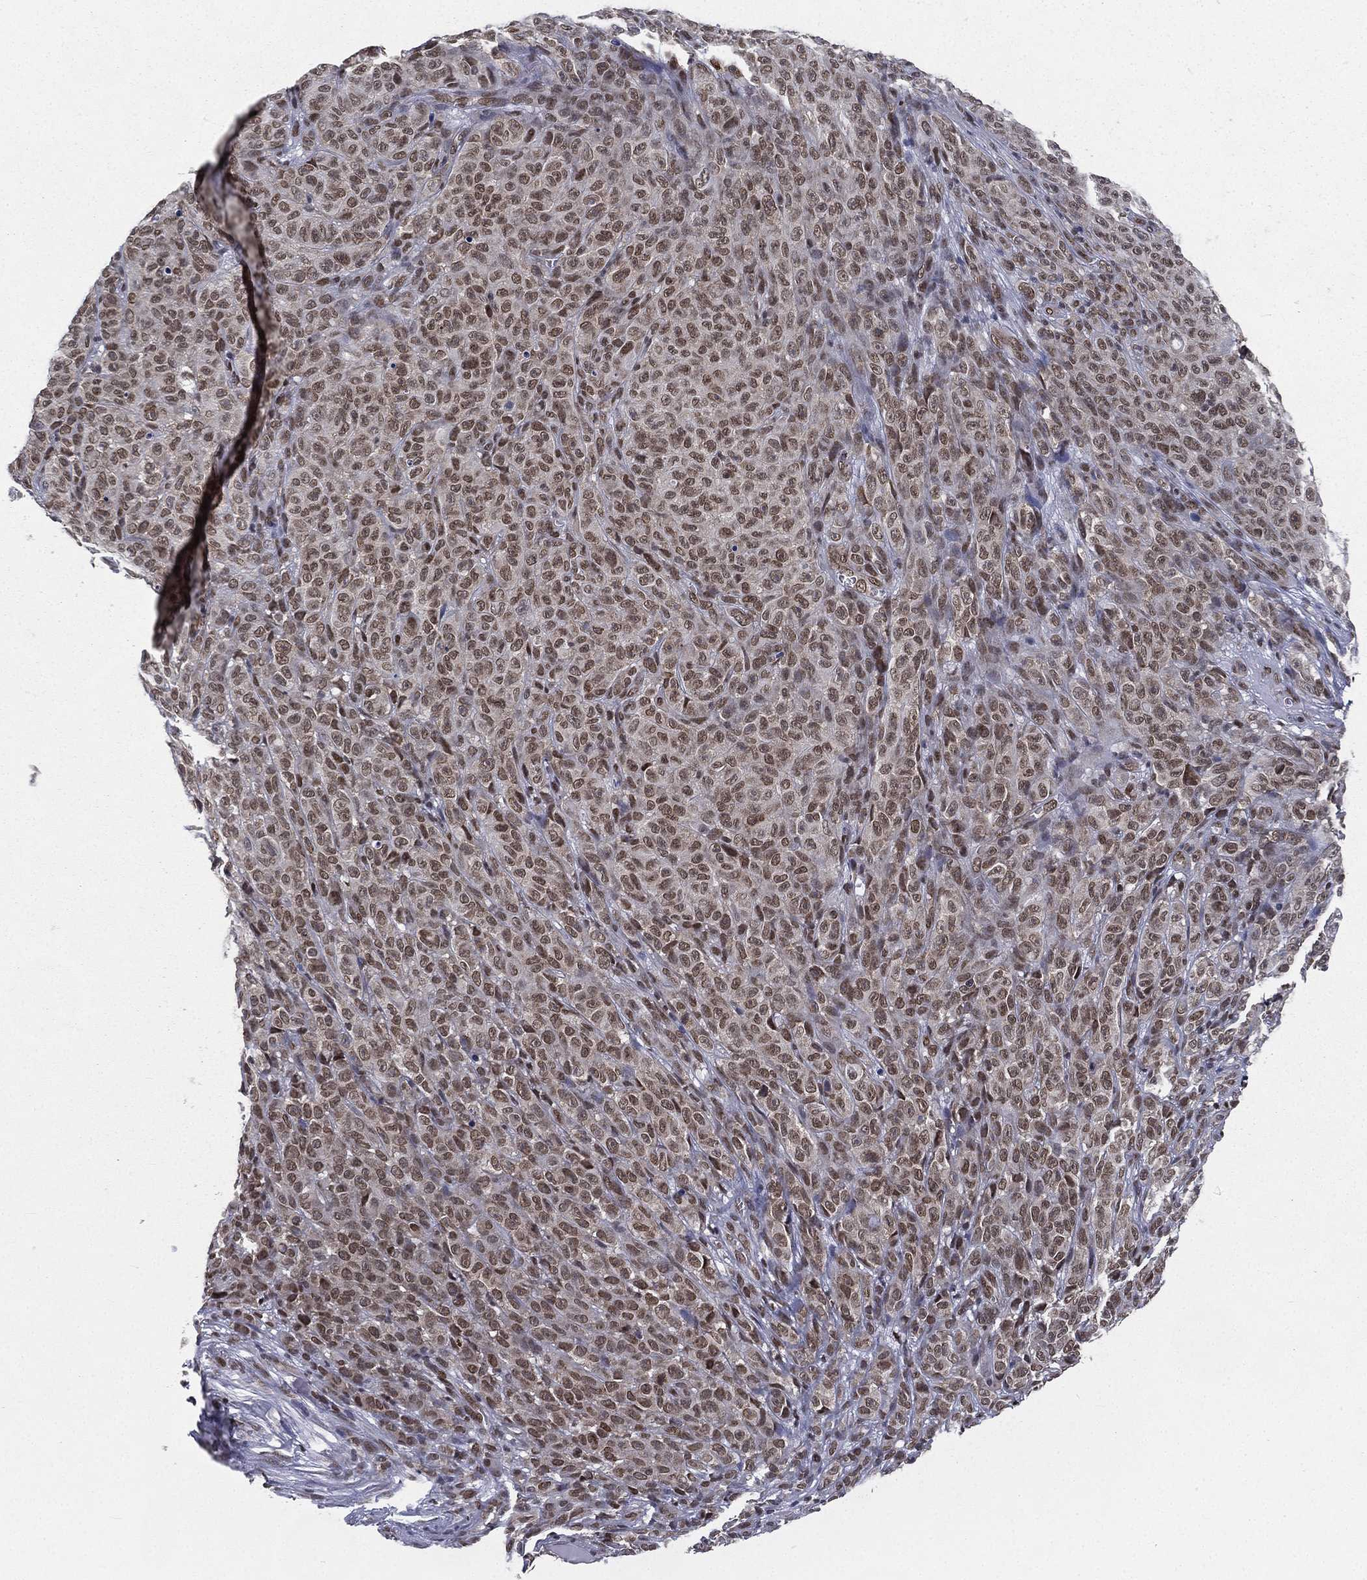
{"staining": {"intensity": "moderate", "quantity": ">75%", "location": "nuclear"}, "tissue": "melanoma", "cell_type": "Tumor cells", "image_type": "cancer", "snomed": [{"axis": "morphology", "description": "Malignant melanoma, NOS"}, {"axis": "topography", "description": "Skin"}], "caption": "Melanoma tissue reveals moderate nuclear expression in approximately >75% of tumor cells, visualized by immunohistochemistry.", "gene": "FUBP3", "patient": {"sex": "female", "age": 82}}